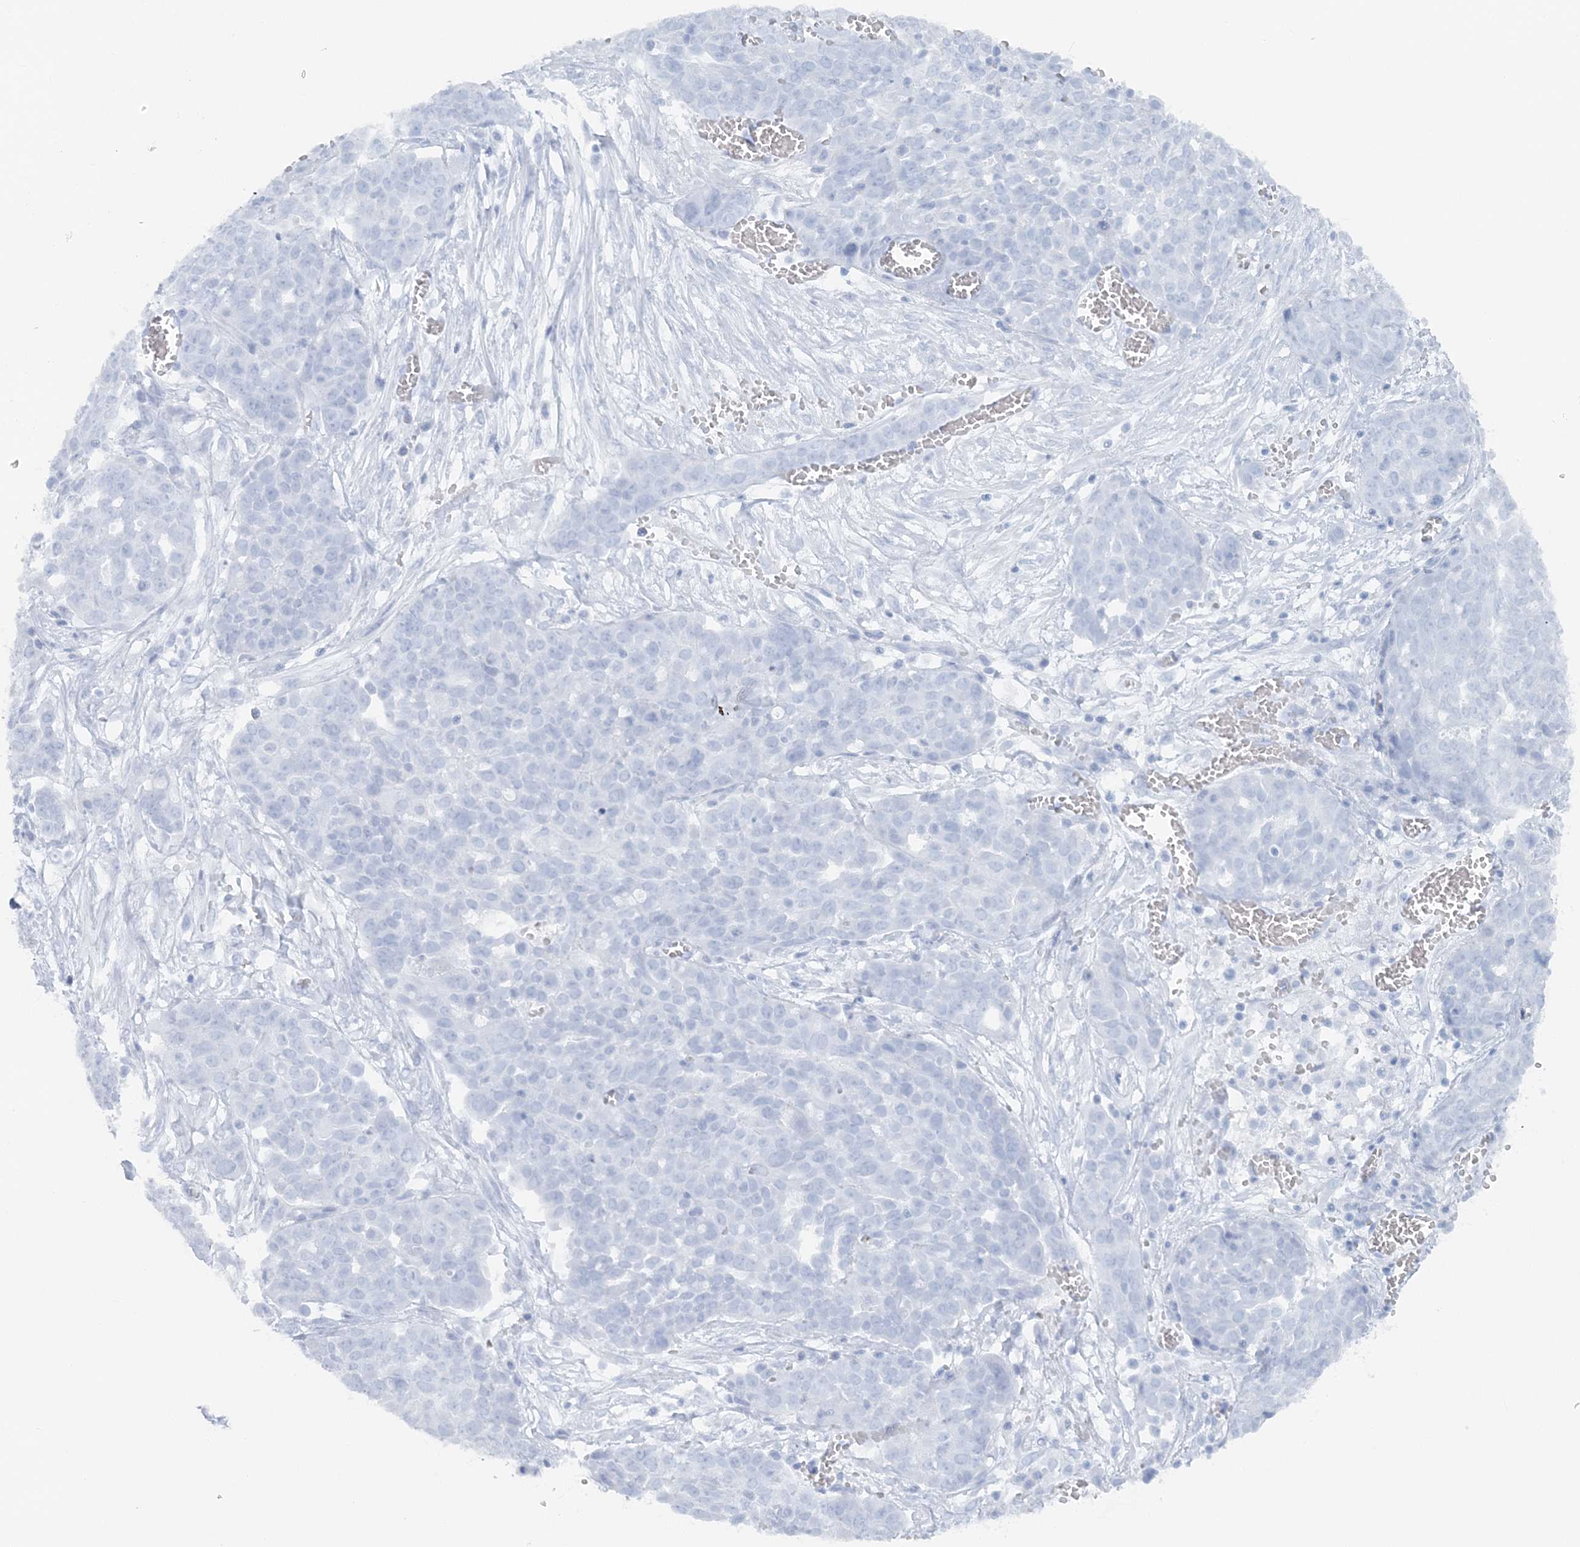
{"staining": {"intensity": "negative", "quantity": "none", "location": "none"}, "tissue": "ovarian cancer", "cell_type": "Tumor cells", "image_type": "cancer", "snomed": [{"axis": "morphology", "description": "Cystadenocarcinoma, serous, NOS"}, {"axis": "topography", "description": "Soft tissue"}, {"axis": "topography", "description": "Ovary"}], "caption": "Immunohistochemistry (IHC) of ovarian serous cystadenocarcinoma shows no staining in tumor cells. The staining is performed using DAB (3,3'-diaminobenzidine) brown chromogen with nuclei counter-stained in using hematoxylin.", "gene": "ATP11A", "patient": {"sex": "female", "age": 57}}